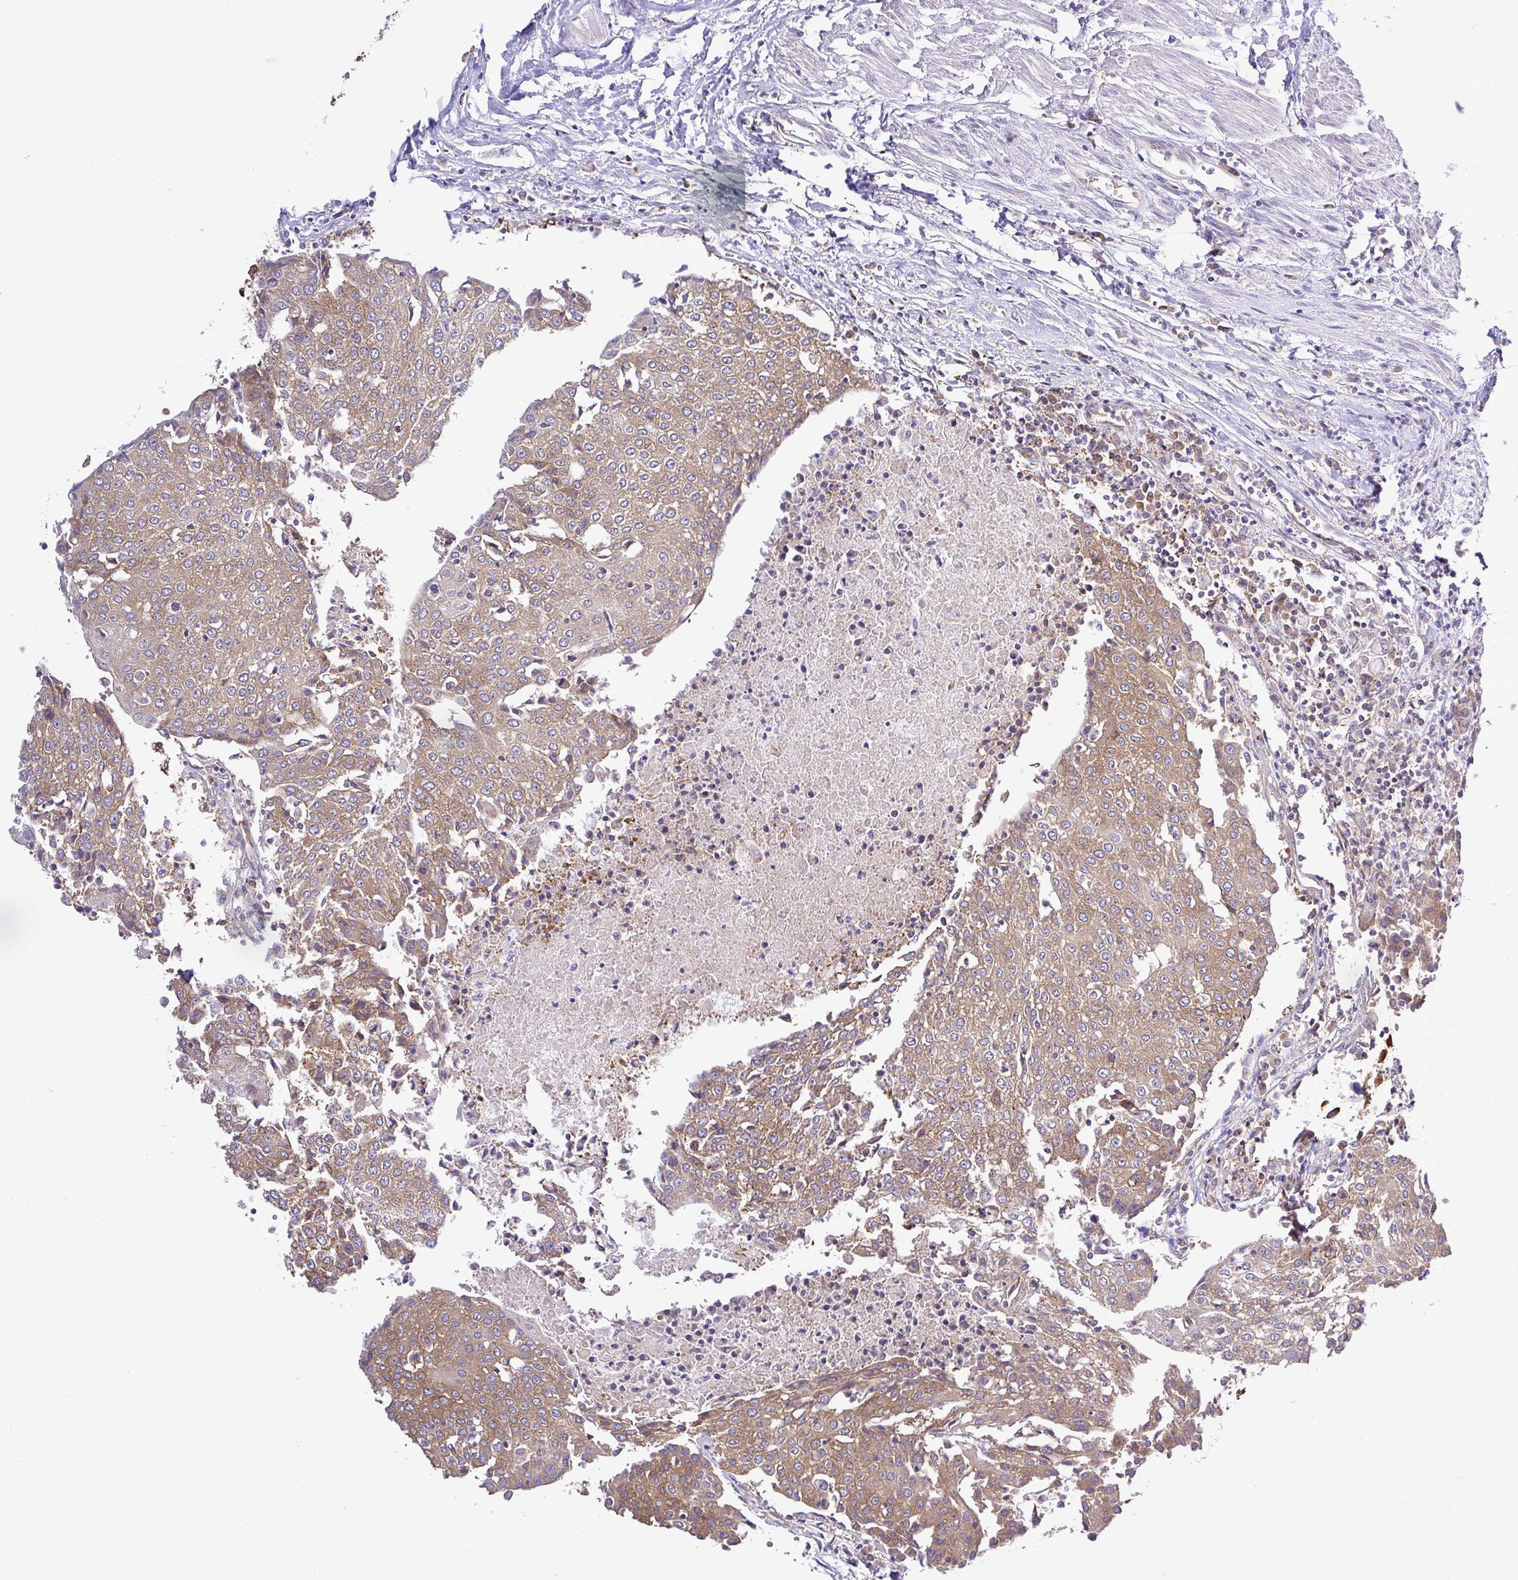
{"staining": {"intensity": "moderate", "quantity": ">75%", "location": "cytoplasmic/membranous"}, "tissue": "urothelial cancer", "cell_type": "Tumor cells", "image_type": "cancer", "snomed": [{"axis": "morphology", "description": "Urothelial carcinoma, High grade"}, {"axis": "topography", "description": "Urinary bladder"}], "caption": "Immunohistochemical staining of urothelial cancer exhibits moderate cytoplasmic/membranous protein staining in about >75% of tumor cells.", "gene": "LARS1", "patient": {"sex": "female", "age": 85}}